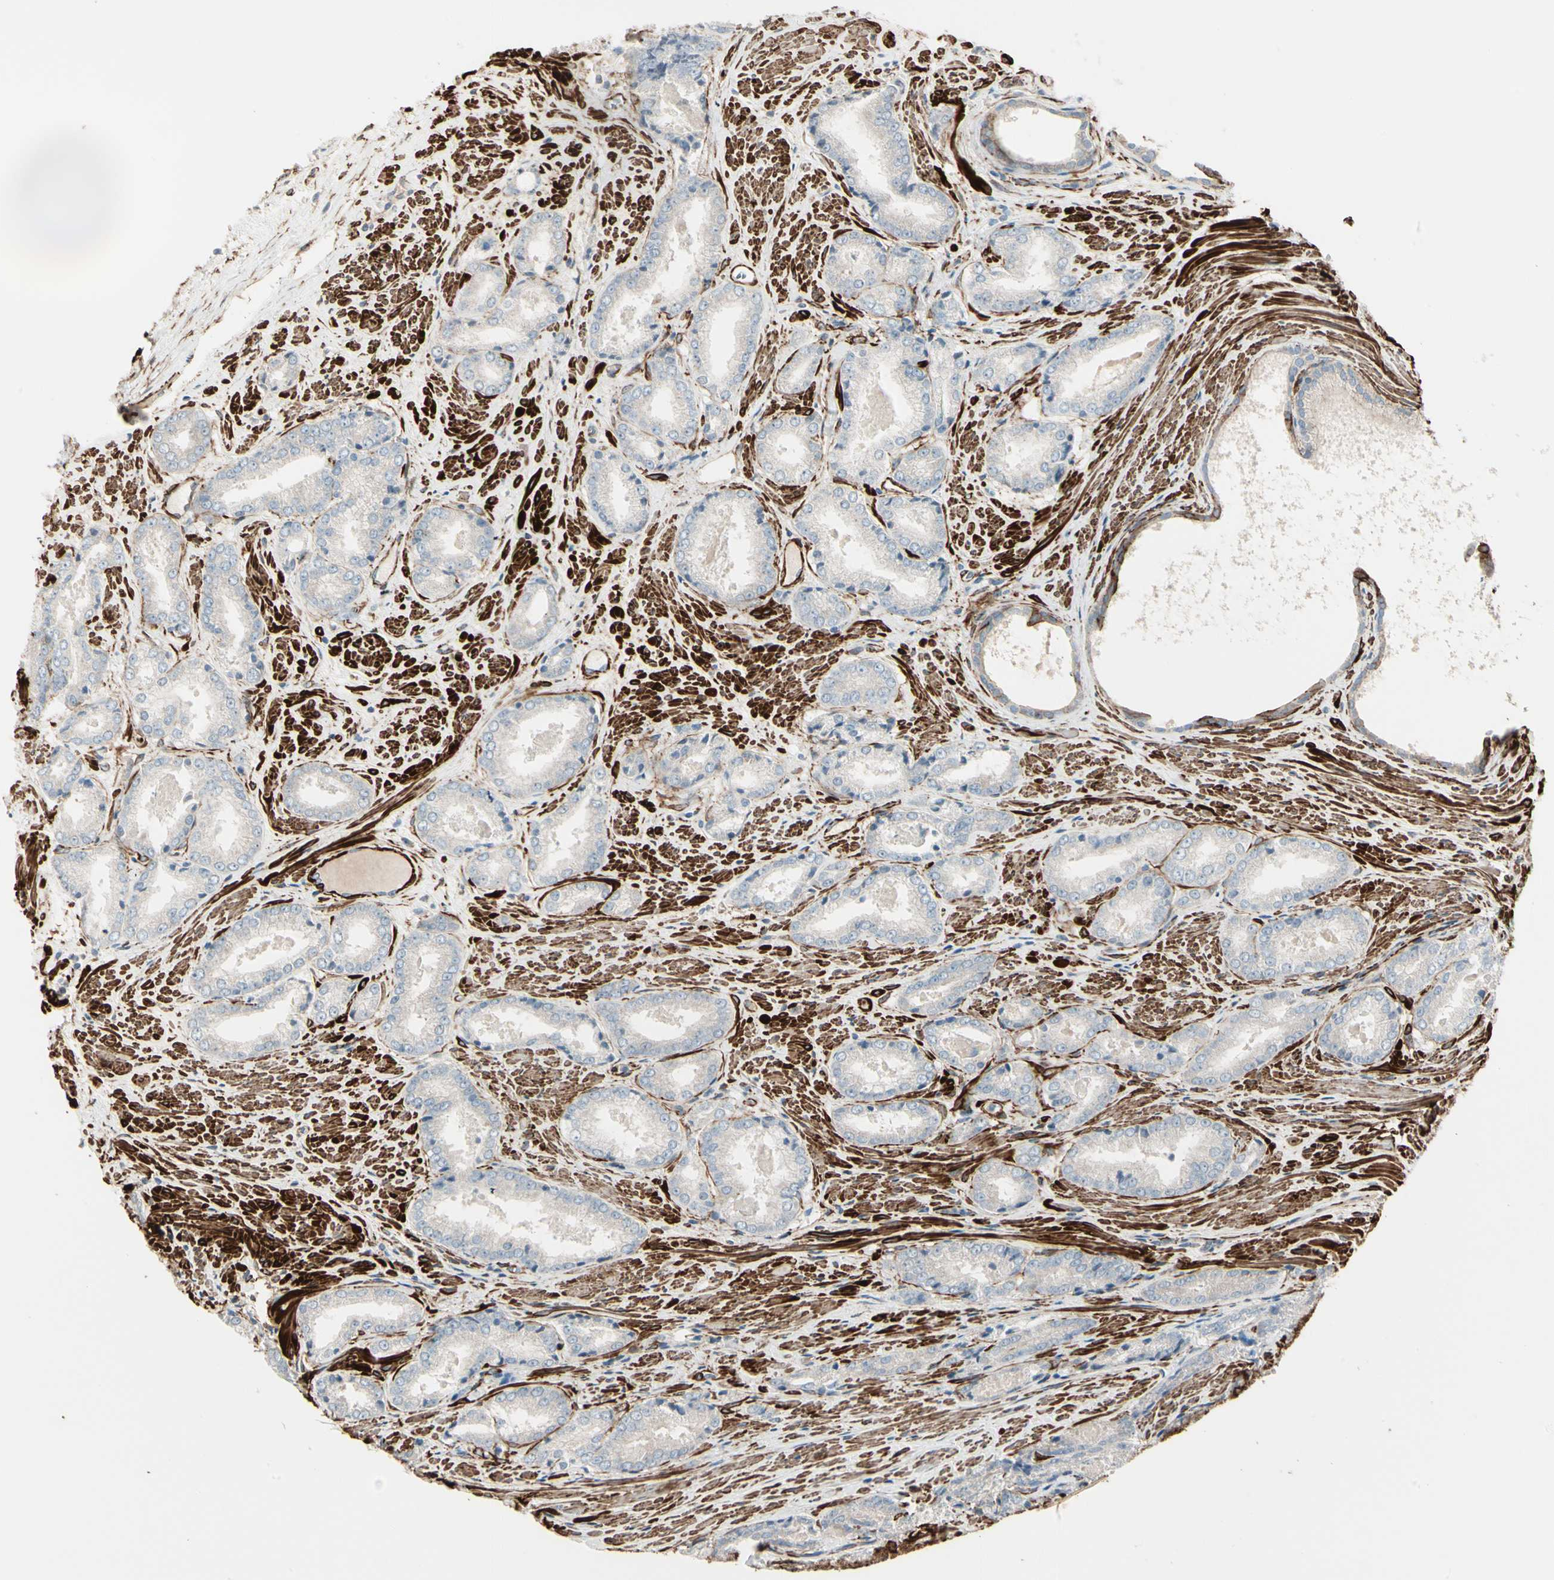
{"staining": {"intensity": "negative", "quantity": "none", "location": "none"}, "tissue": "prostate cancer", "cell_type": "Tumor cells", "image_type": "cancer", "snomed": [{"axis": "morphology", "description": "Adenocarcinoma, Low grade"}, {"axis": "topography", "description": "Prostate"}], "caption": "Tumor cells are negative for protein expression in human prostate cancer (adenocarcinoma (low-grade)).", "gene": "CALD1", "patient": {"sex": "male", "age": 64}}